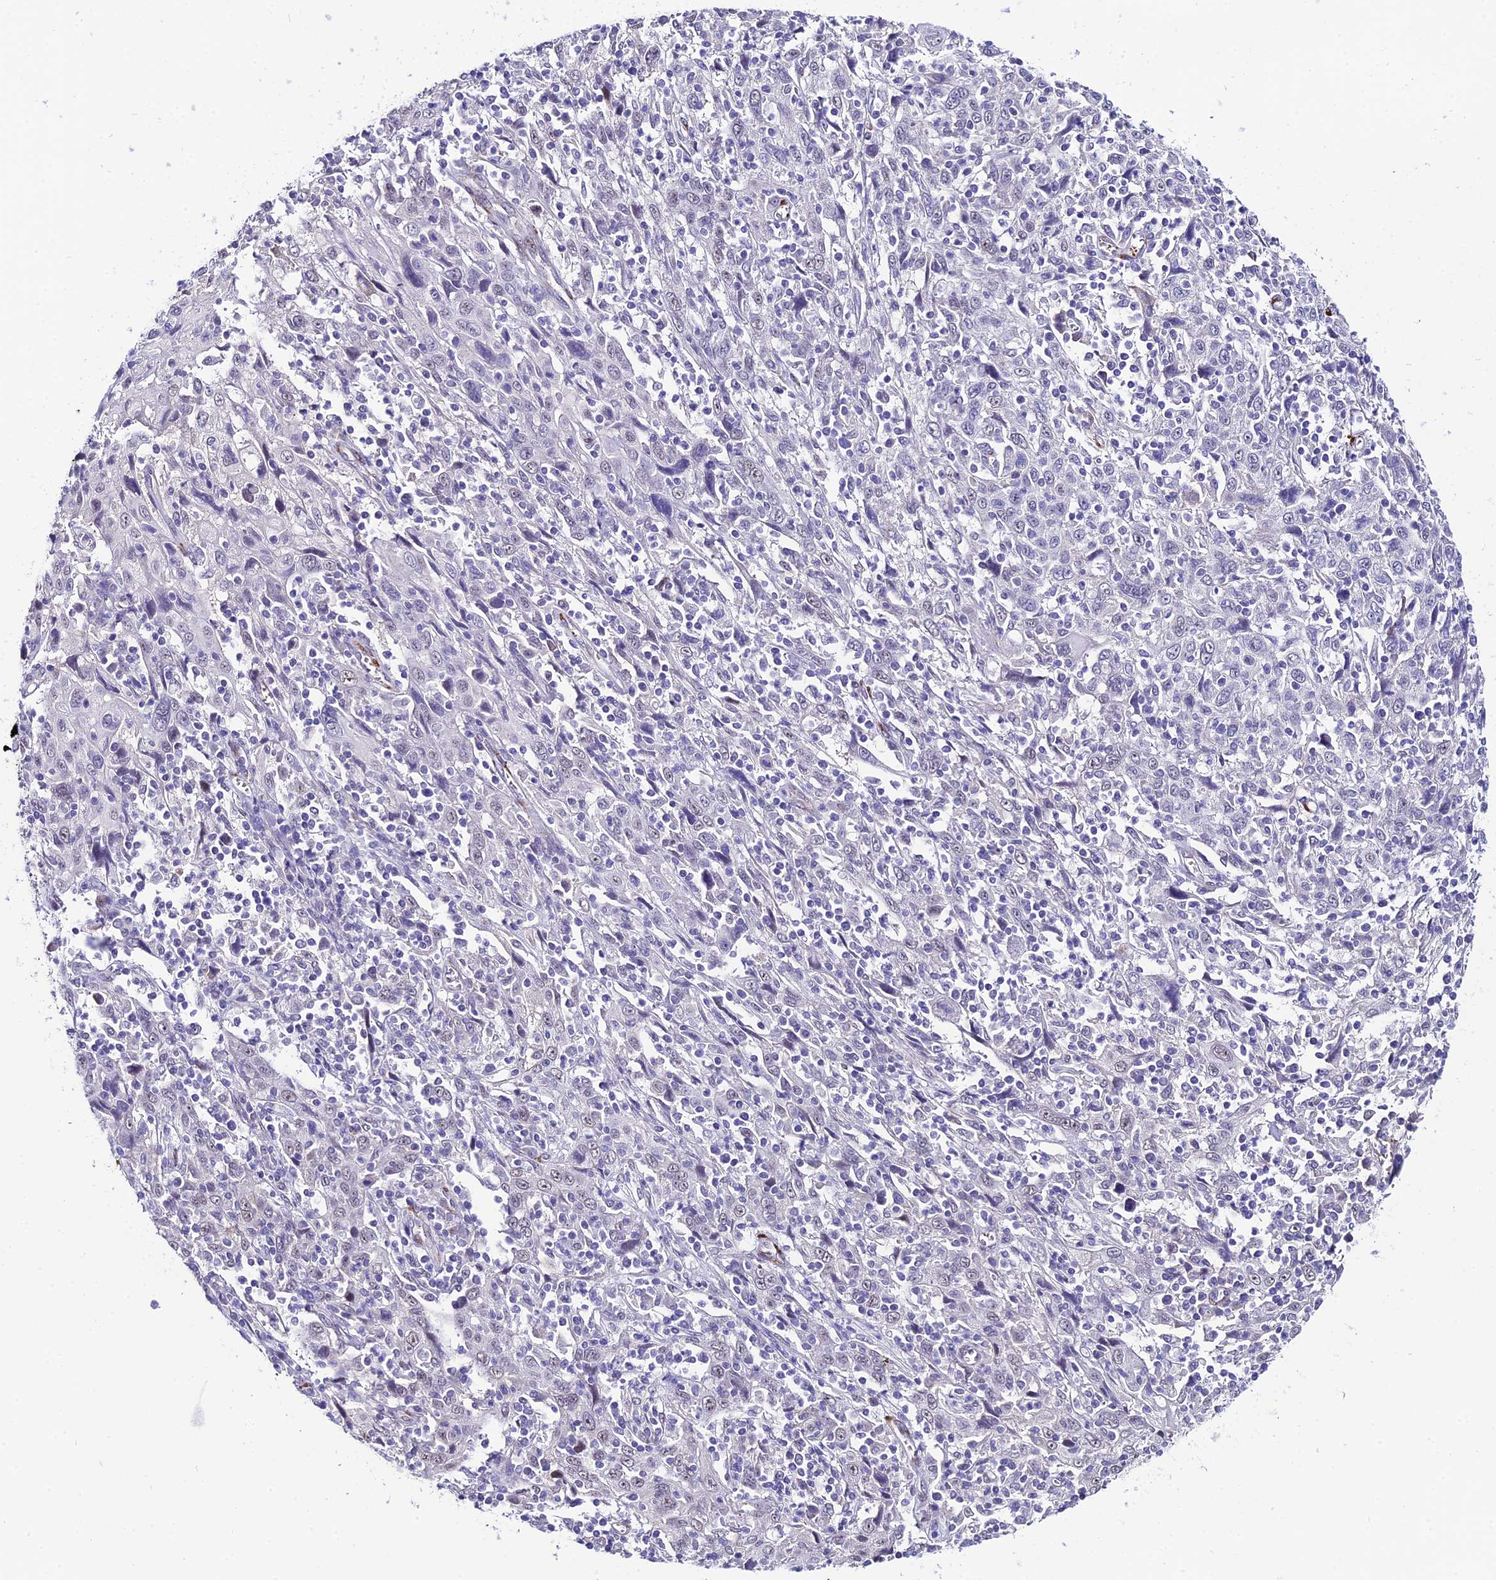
{"staining": {"intensity": "negative", "quantity": "none", "location": "none"}, "tissue": "cervical cancer", "cell_type": "Tumor cells", "image_type": "cancer", "snomed": [{"axis": "morphology", "description": "Squamous cell carcinoma, NOS"}, {"axis": "topography", "description": "Cervix"}], "caption": "Image shows no protein positivity in tumor cells of cervical cancer (squamous cell carcinoma) tissue.", "gene": "SYT15", "patient": {"sex": "female", "age": 46}}